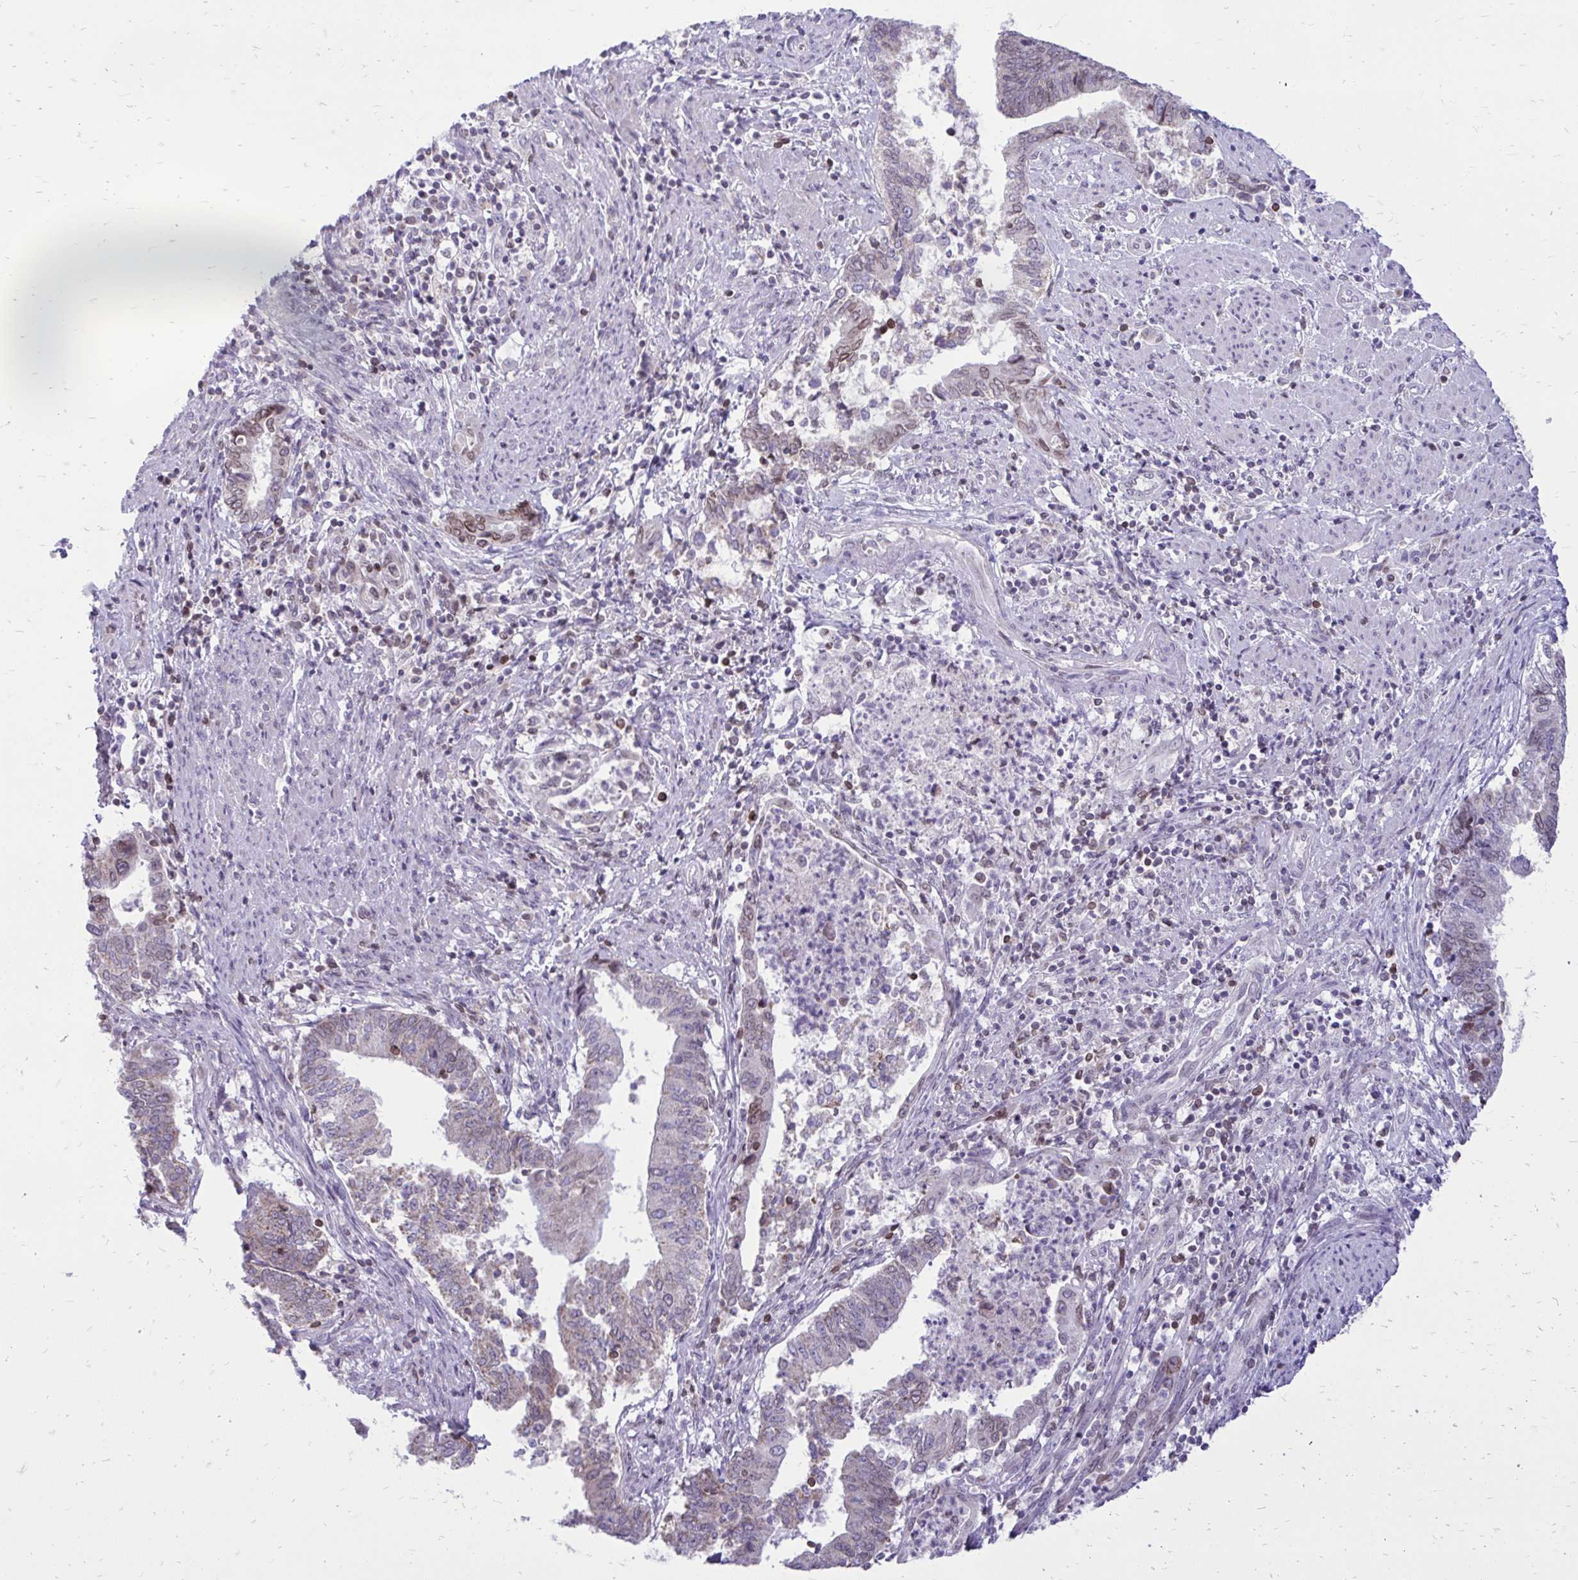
{"staining": {"intensity": "weak", "quantity": "<25%", "location": "cytoplasmic/membranous,nuclear"}, "tissue": "endometrial cancer", "cell_type": "Tumor cells", "image_type": "cancer", "snomed": [{"axis": "morphology", "description": "Adenocarcinoma, NOS"}, {"axis": "topography", "description": "Endometrium"}], "caption": "This micrograph is of endometrial cancer stained with IHC to label a protein in brown with the nuclei are counter-stained blue. There is no positivity in tumor cells.", "gene": "RPS6KA2", "patient": {"sex": "female", "age": 65}}